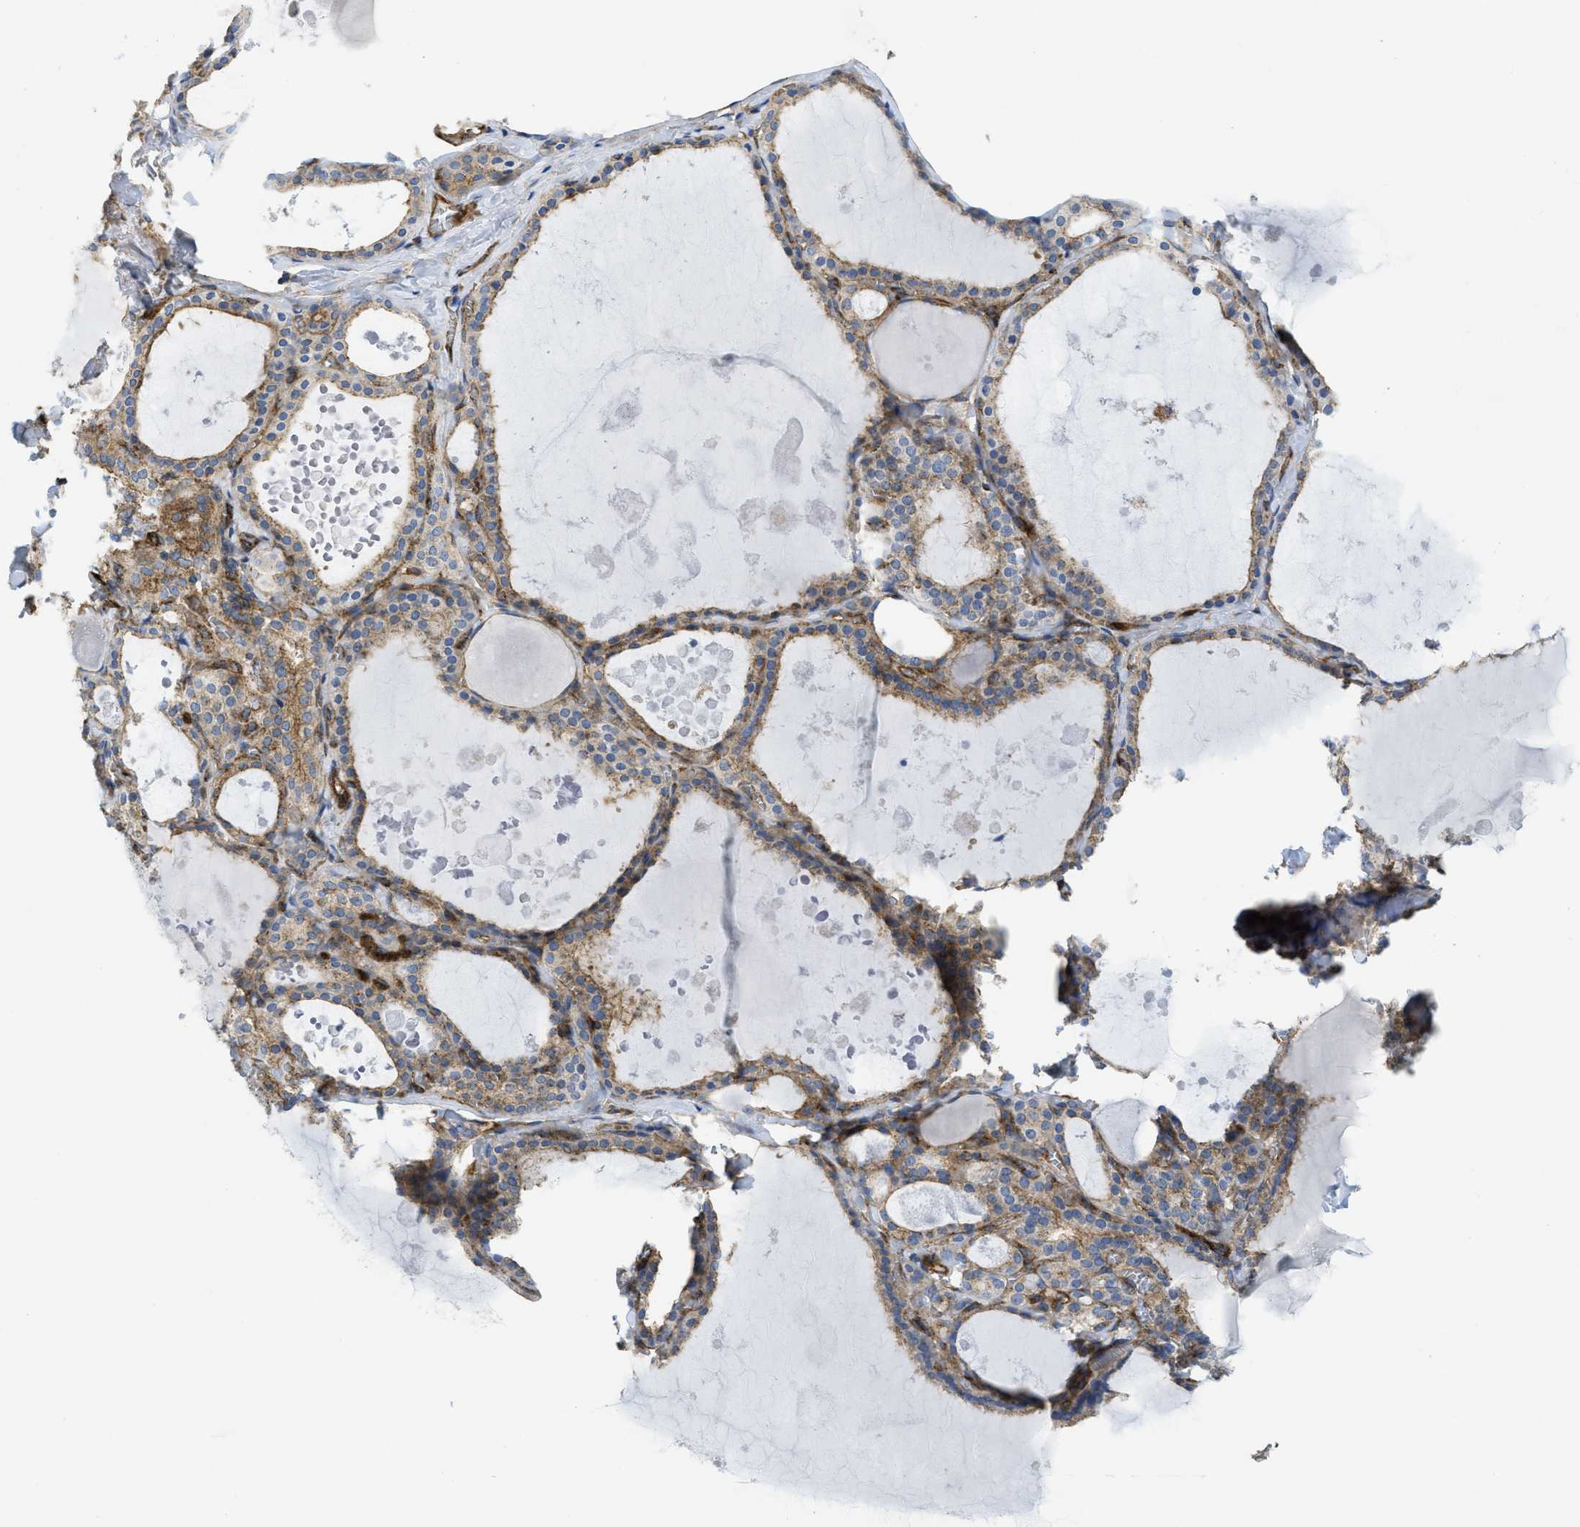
{"staining": {"intensity": "moderate", "quantity": ">75%", "location": "cytoplasmic/membranous"}, "tissue": "thyroid gland", "cell_type": "Glandular cells", "image_type": "normal", "snomed": [{"axis": "morphology", "description": "Normal tissue, NOS"}, {"axis": "topography", "description": "Thyroid gland"}], "caption": "This micrograph demonstrates immunohistochemistry staining of benign thyroid gland, with medium moderate cytoplasmic/membranous positivity in approximately >75% of glandular cells.", "gene": "HIP1", "patient": {"sex": "male", "age": 56}}